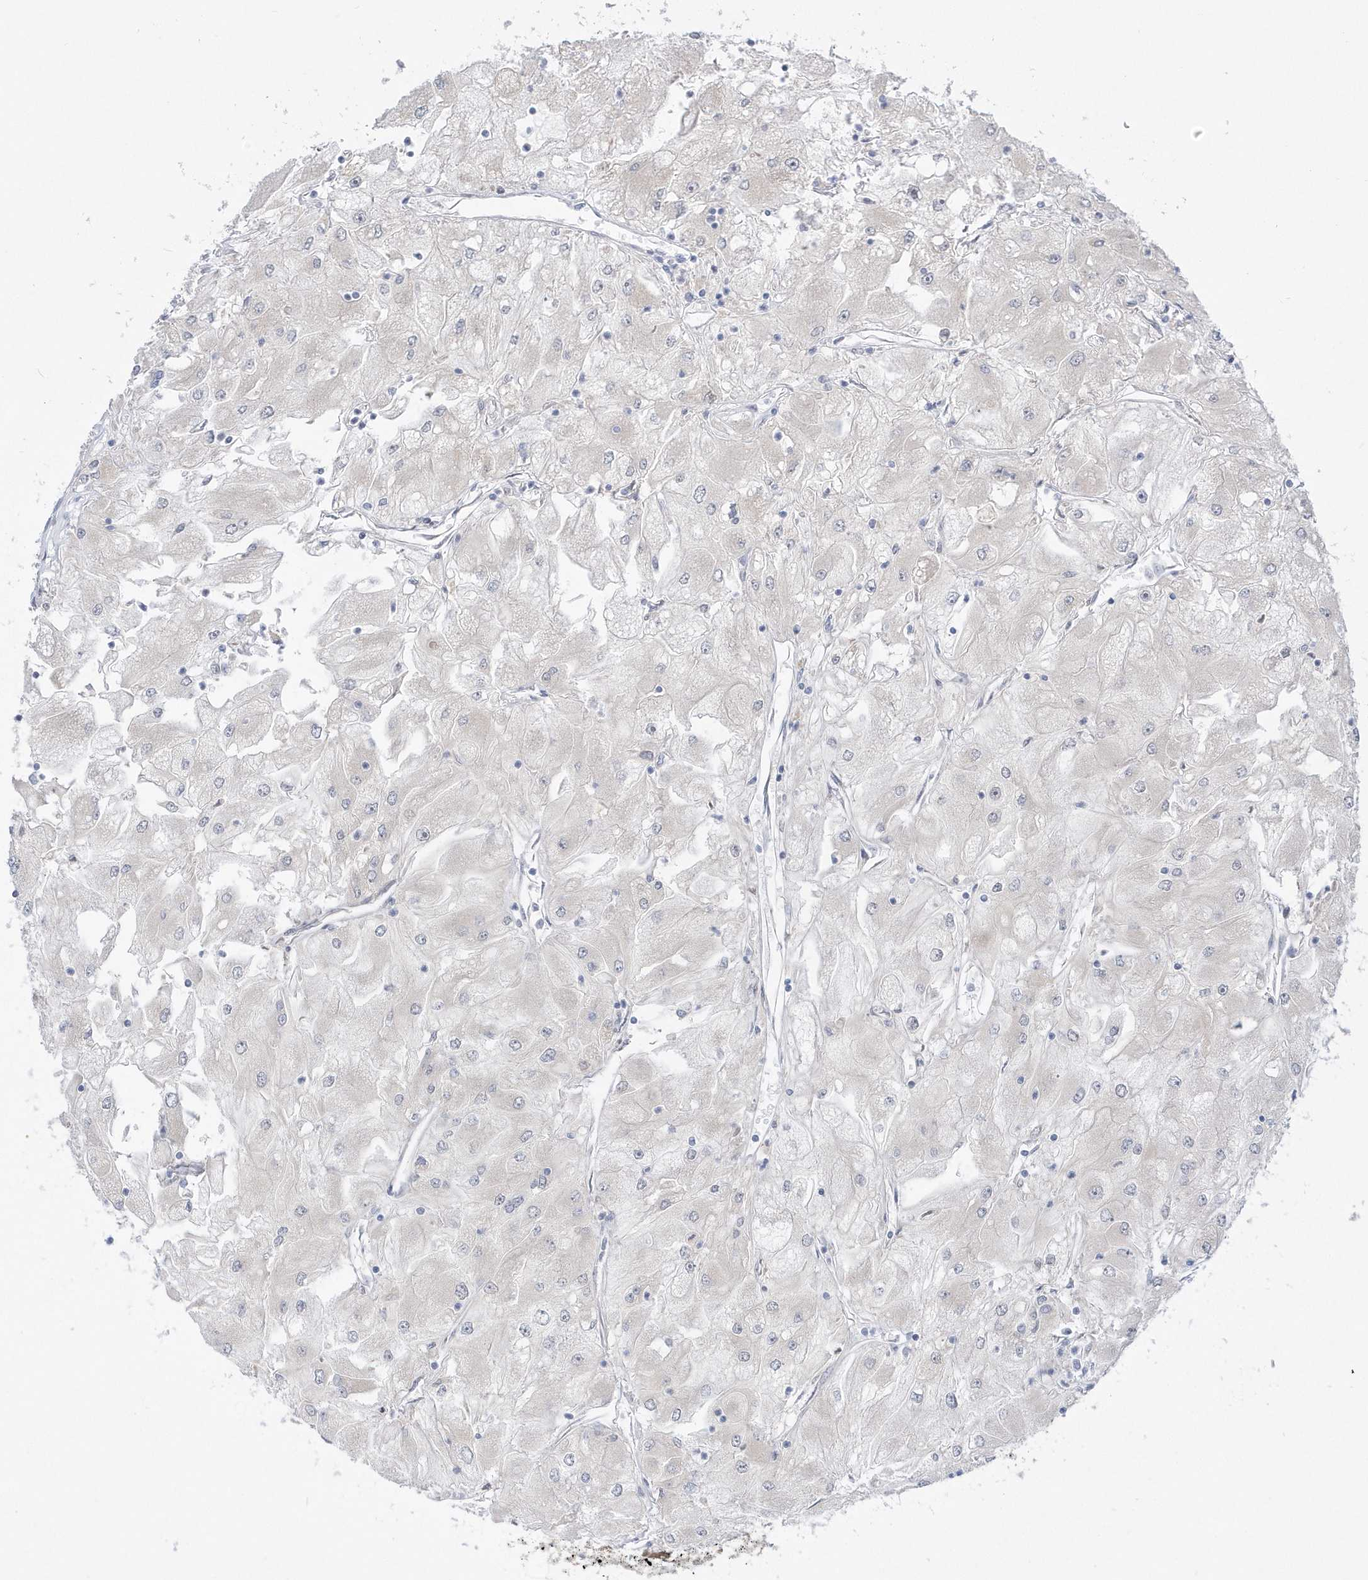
{"staining": {"intensity": "negative", "quantity": "none", "location": "none"}, "tissue": "renal cancer", "cell_type": "Tumor cells", "image_type": "cancer", "snomed": [{"axis": "morphology", "description": "Adenocarcinoma, NOS"}, {"axis": "topography", "description": "Kidney"}], "caption": "A photomicrograph of renal adenocarcinoma stained for a protein exhibits no brown staining in tumor cells.", "gene": "PCBD1", "patient": {"sex": "male", "age": 80}}